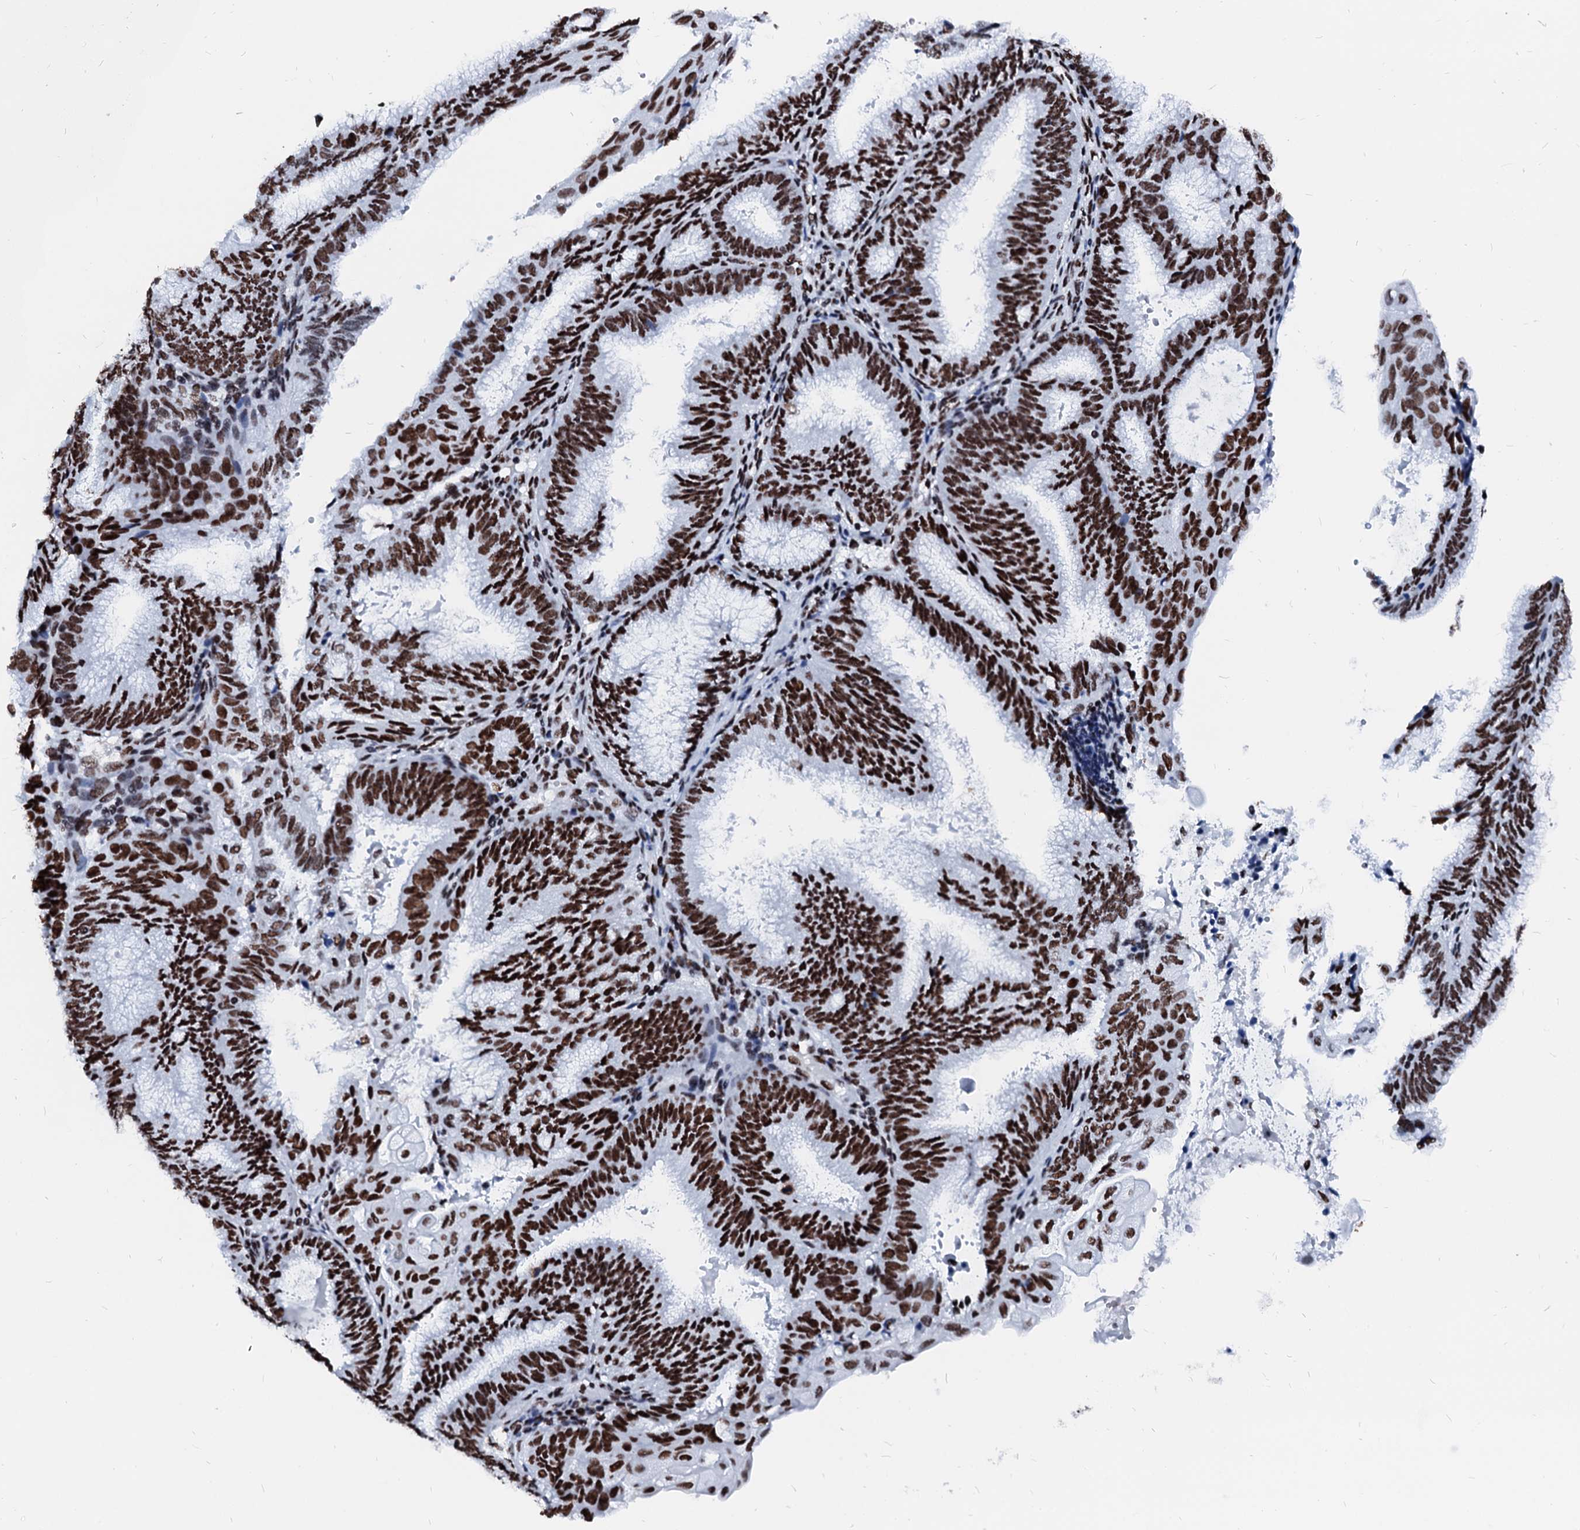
{"staining": {"intensity": "strong", "quantity": ">75%", "location": "nuclear"}, "tissue": "endometrial cancer", "cell_type": "Tumor cells", "image_type": "cancer", "snomed": [{"axis": "morphology", "description": "Adenocarcinoma, NOS"}, {"axis": "topography", "description": "Endometrium"}], "caption": "Adenocarcinoma (endometrial) stained with a protein marker shows strong staining in tumor cells.", "gene": "RALY", "patient": {"sex": "female", "age": 49}}